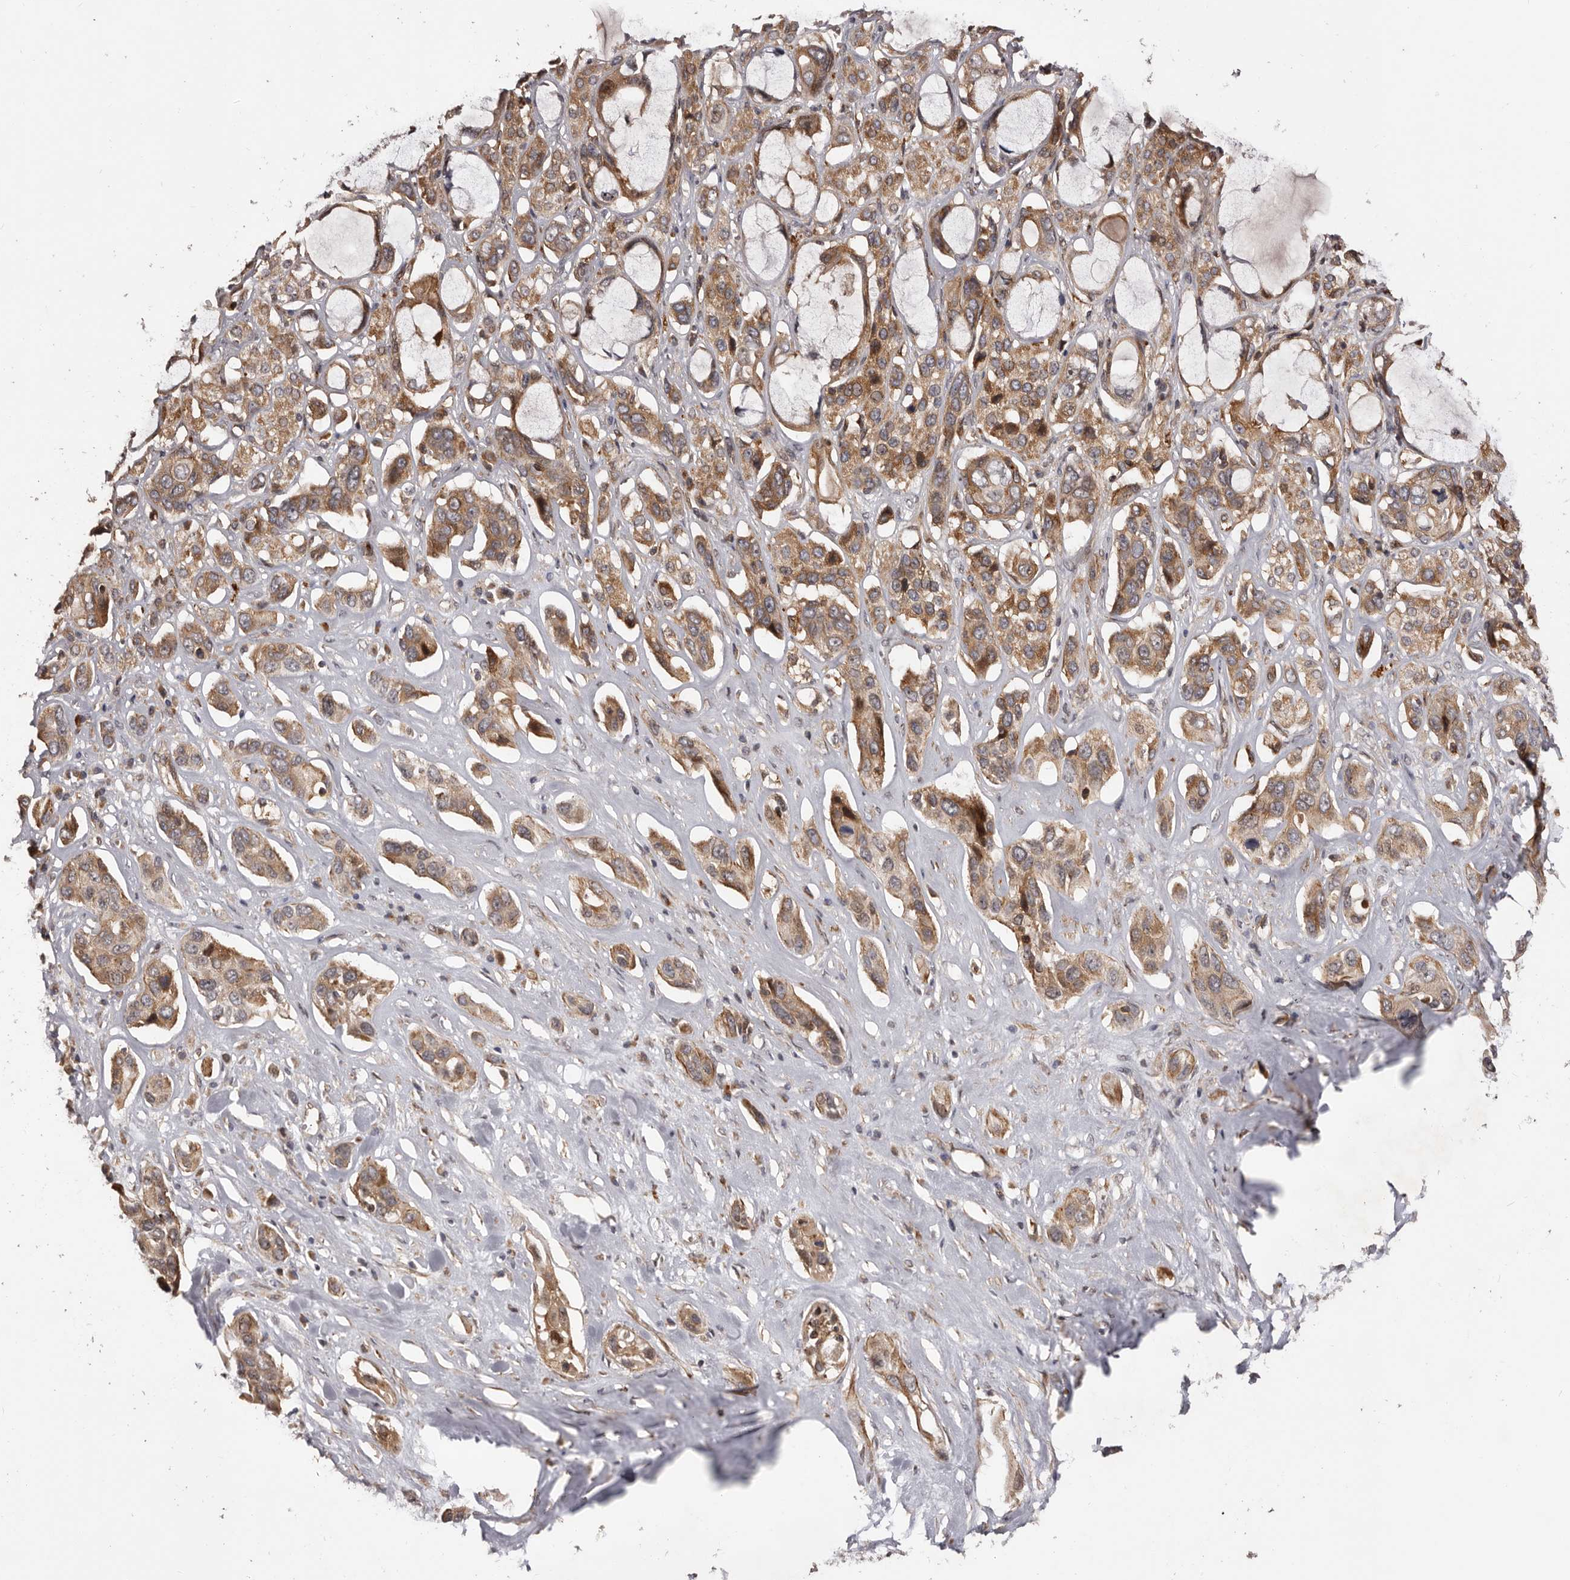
{"staining": {"intensity": "moderate", "quantity": ">75%", "location": "cytoplasmic/membranous"}, "tissue": "pancreatic cancer", "cell_type": "Tumor cells", "image_type": "cancer", "snomed": [{"axis": "morphology", "description": "Adenocarcinoma, NOS"}, {"axis": "topography", "description": "Pancreas"}], "caption": "The image exhibits immunohistochemical staining of pancreatic cancer (adenocarcinoma). There is moderate cytoplasmic/membranous expression is appreciated in approximately >75% of tumor cells.", "gene": "GTPBP1", "patient": {"sex": "female", "age": 60}}